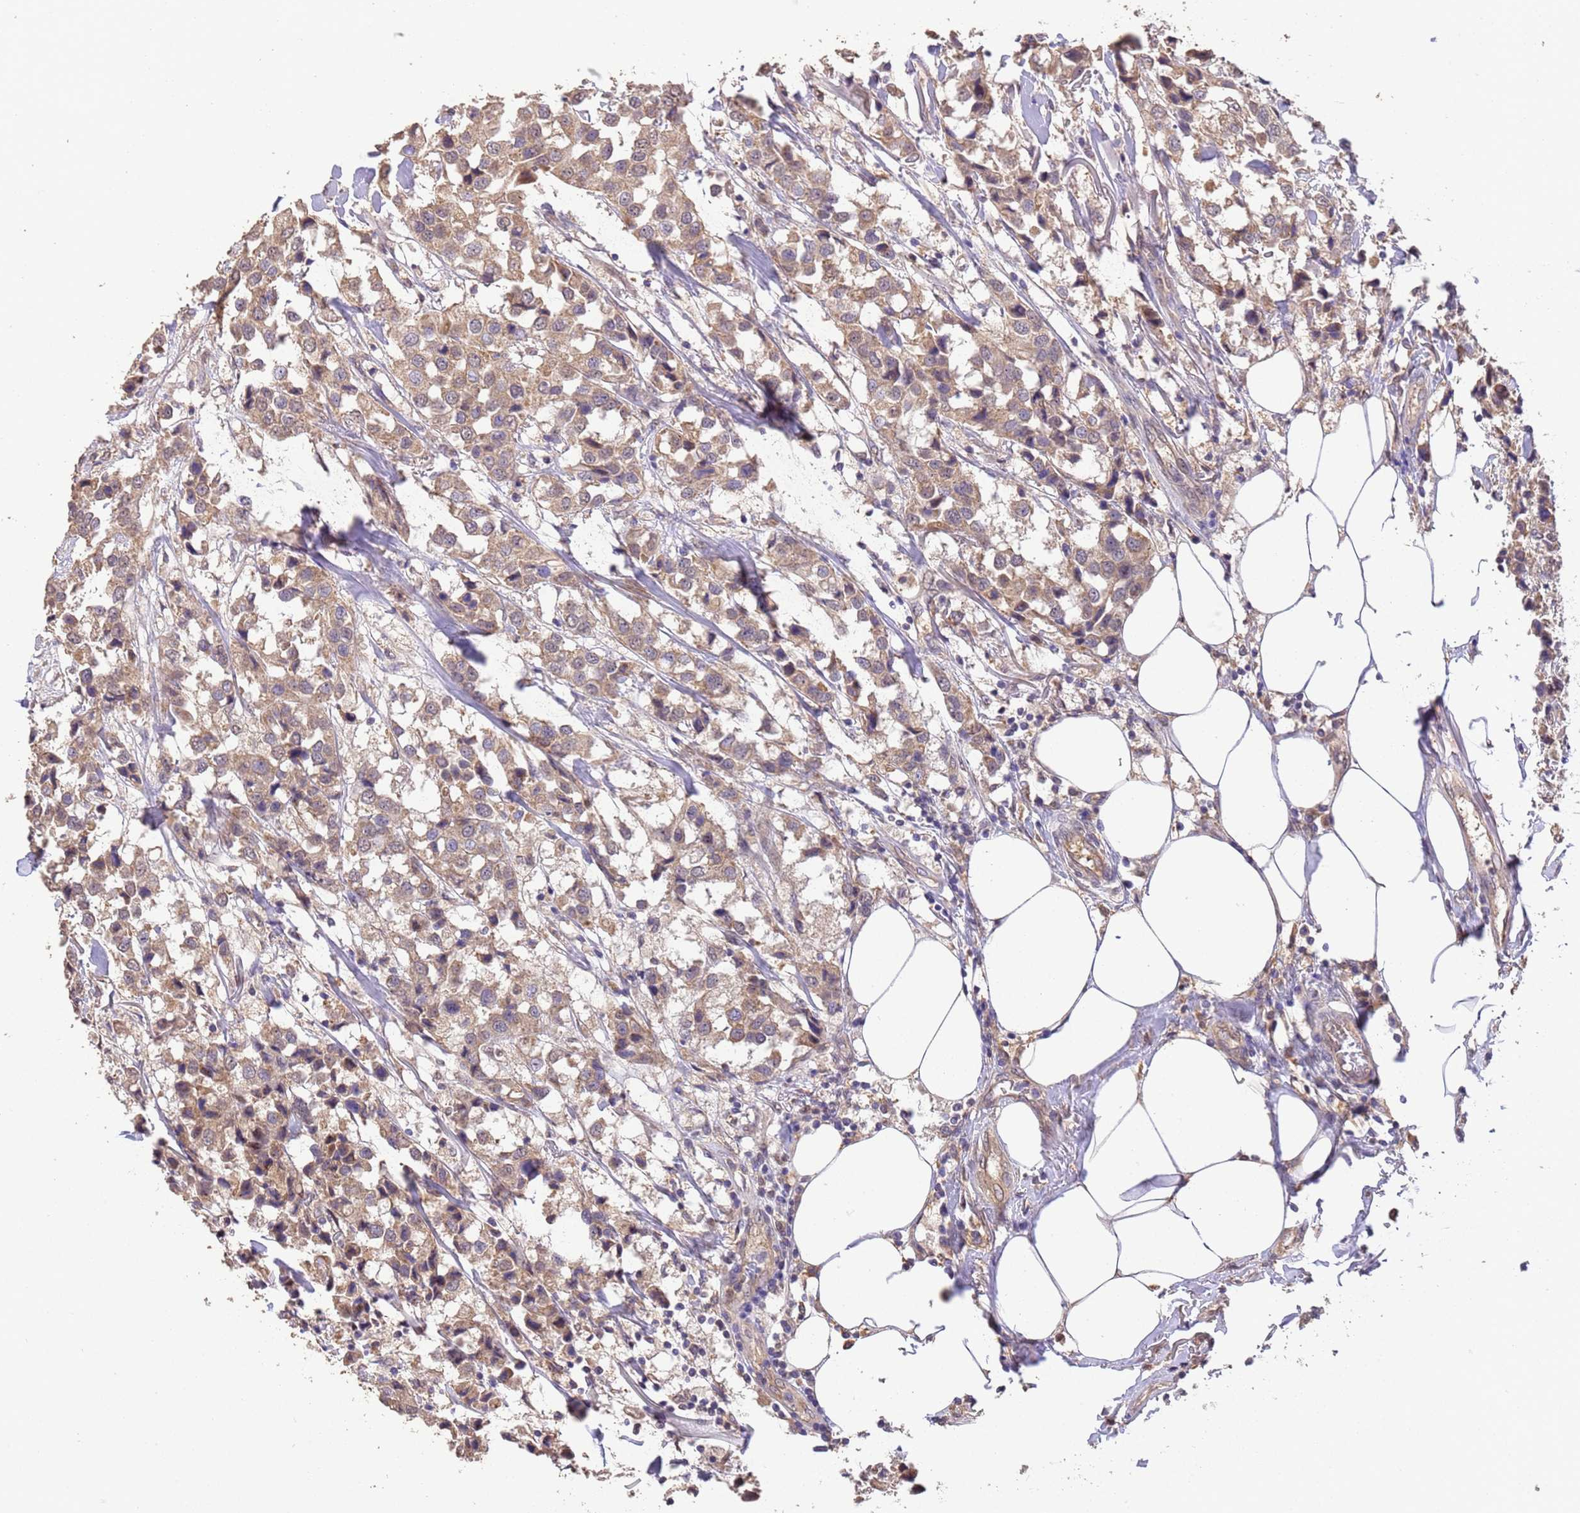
{"staining": {"intensity": "weak", "quantity": ">75%", "location": "cytoplasmic/membranous"}, "tissue": "breast cancer", "cell_type": "Tumor cells", "image_type": "cancer", "snomed": [{"axis": "morphology", "description": "Duct carcinoma"}, {"axis": "topography", "description": "Breast"}], "caption": "High-power microscopy captured an immunohistochemistry image of breast infiltrating ductal carcinoma, revealing weak cytoplasmic/membranous expression in approximately >75% of tumor cells.", "gene": "NPHP1", "patient": {"sex": "female", "age": 80}}